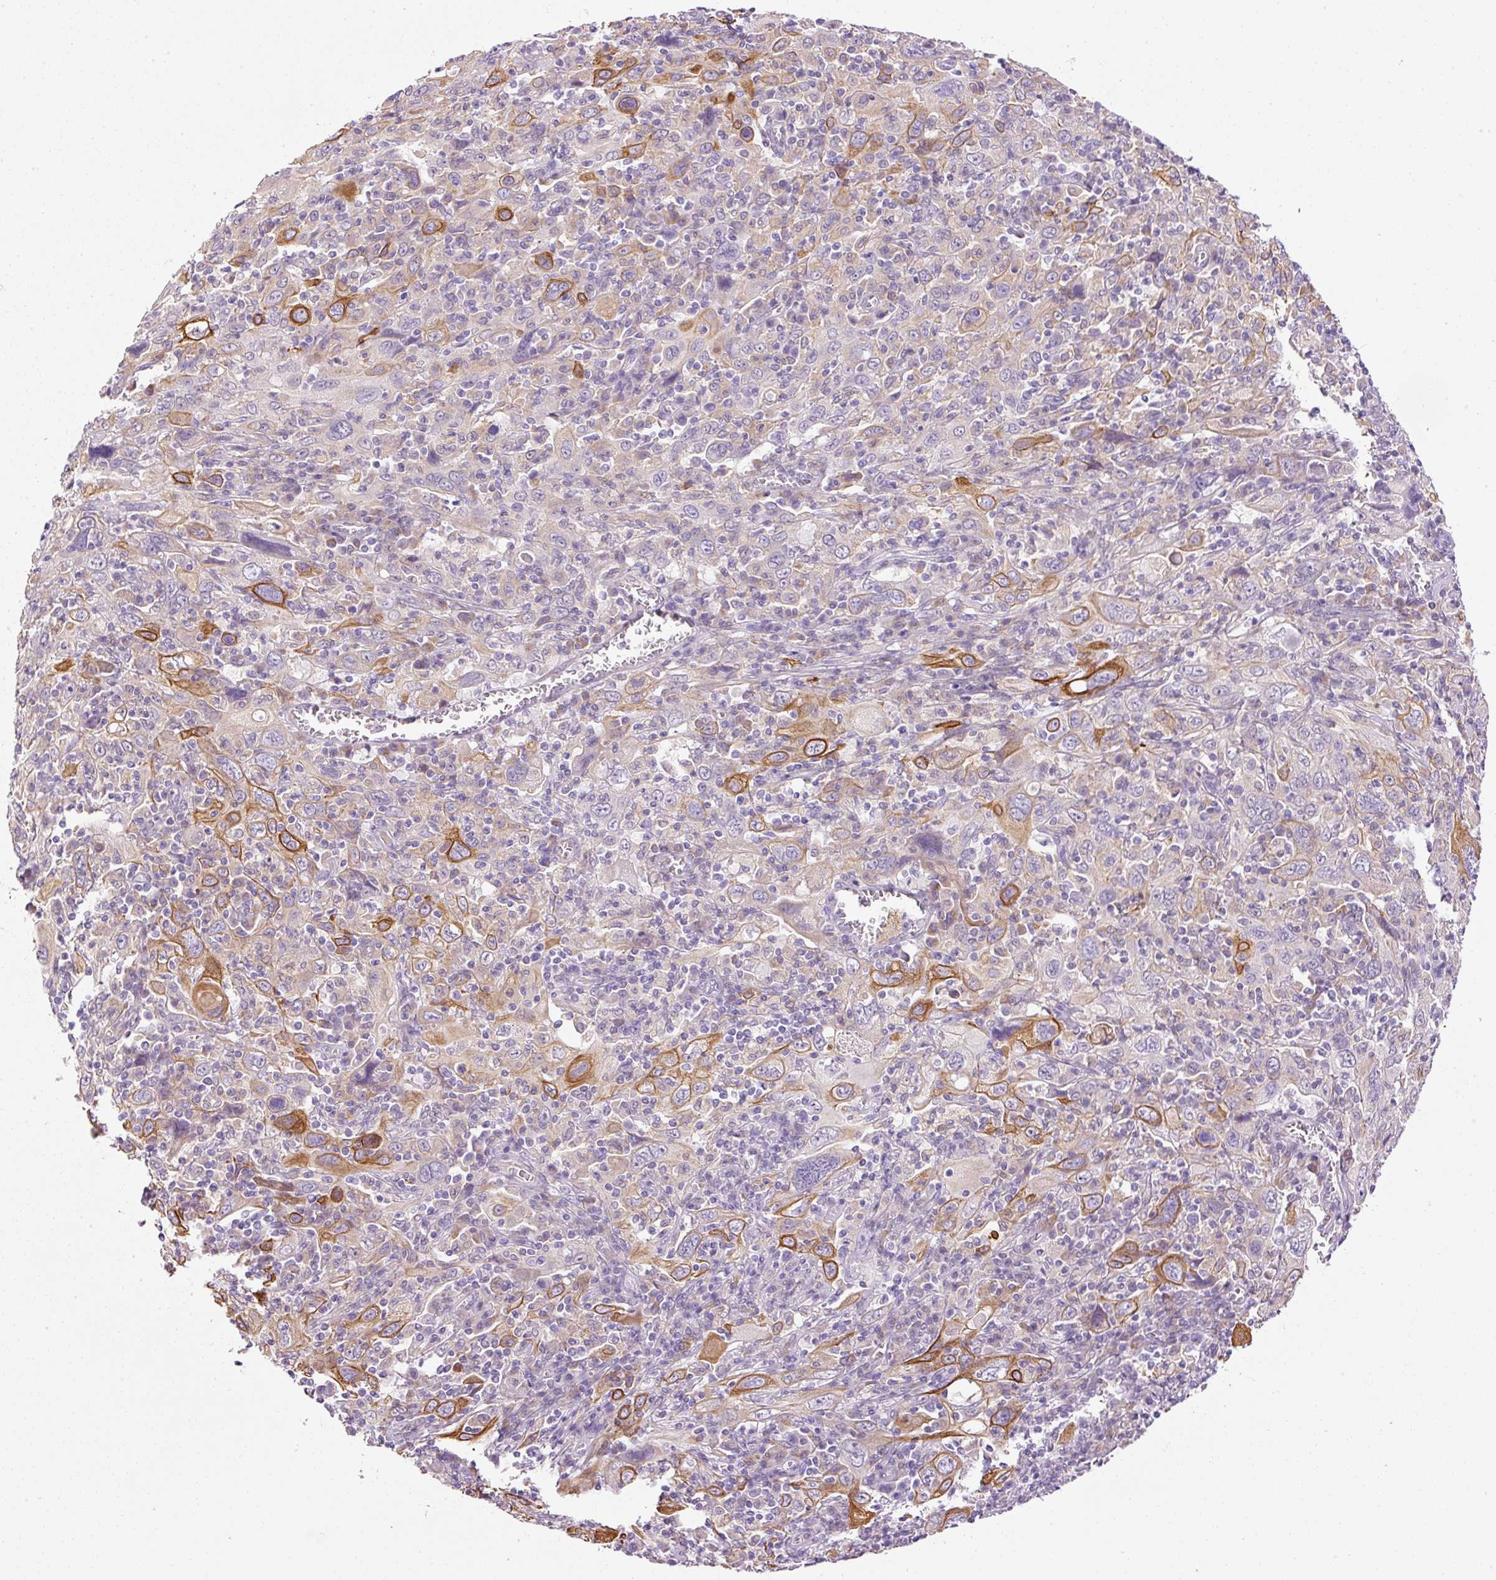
{"staining": {"intensity": "moderate", "quantity": "25%-75%", "location": "cytoplasmic/membranous"}, "tissue": "cervical cancer", "cell_type": "Tumor cells", "image_type": "cancer", "snomed": [{"axis": "morphology", "description": "Squamous cell carcinoma, NOS"}, {"axis": "topography", "description": "Cervix"}], "caption": "IHC image of human cervical squamous cell carcinoma stained for a protein (brown), which reveals medium levels of moderate cytoplasmic/membranous positivity in approximately 25%-75% of tumor cells.", "gene": "SRC", "patient": {"sex": "female", "age": 46}}